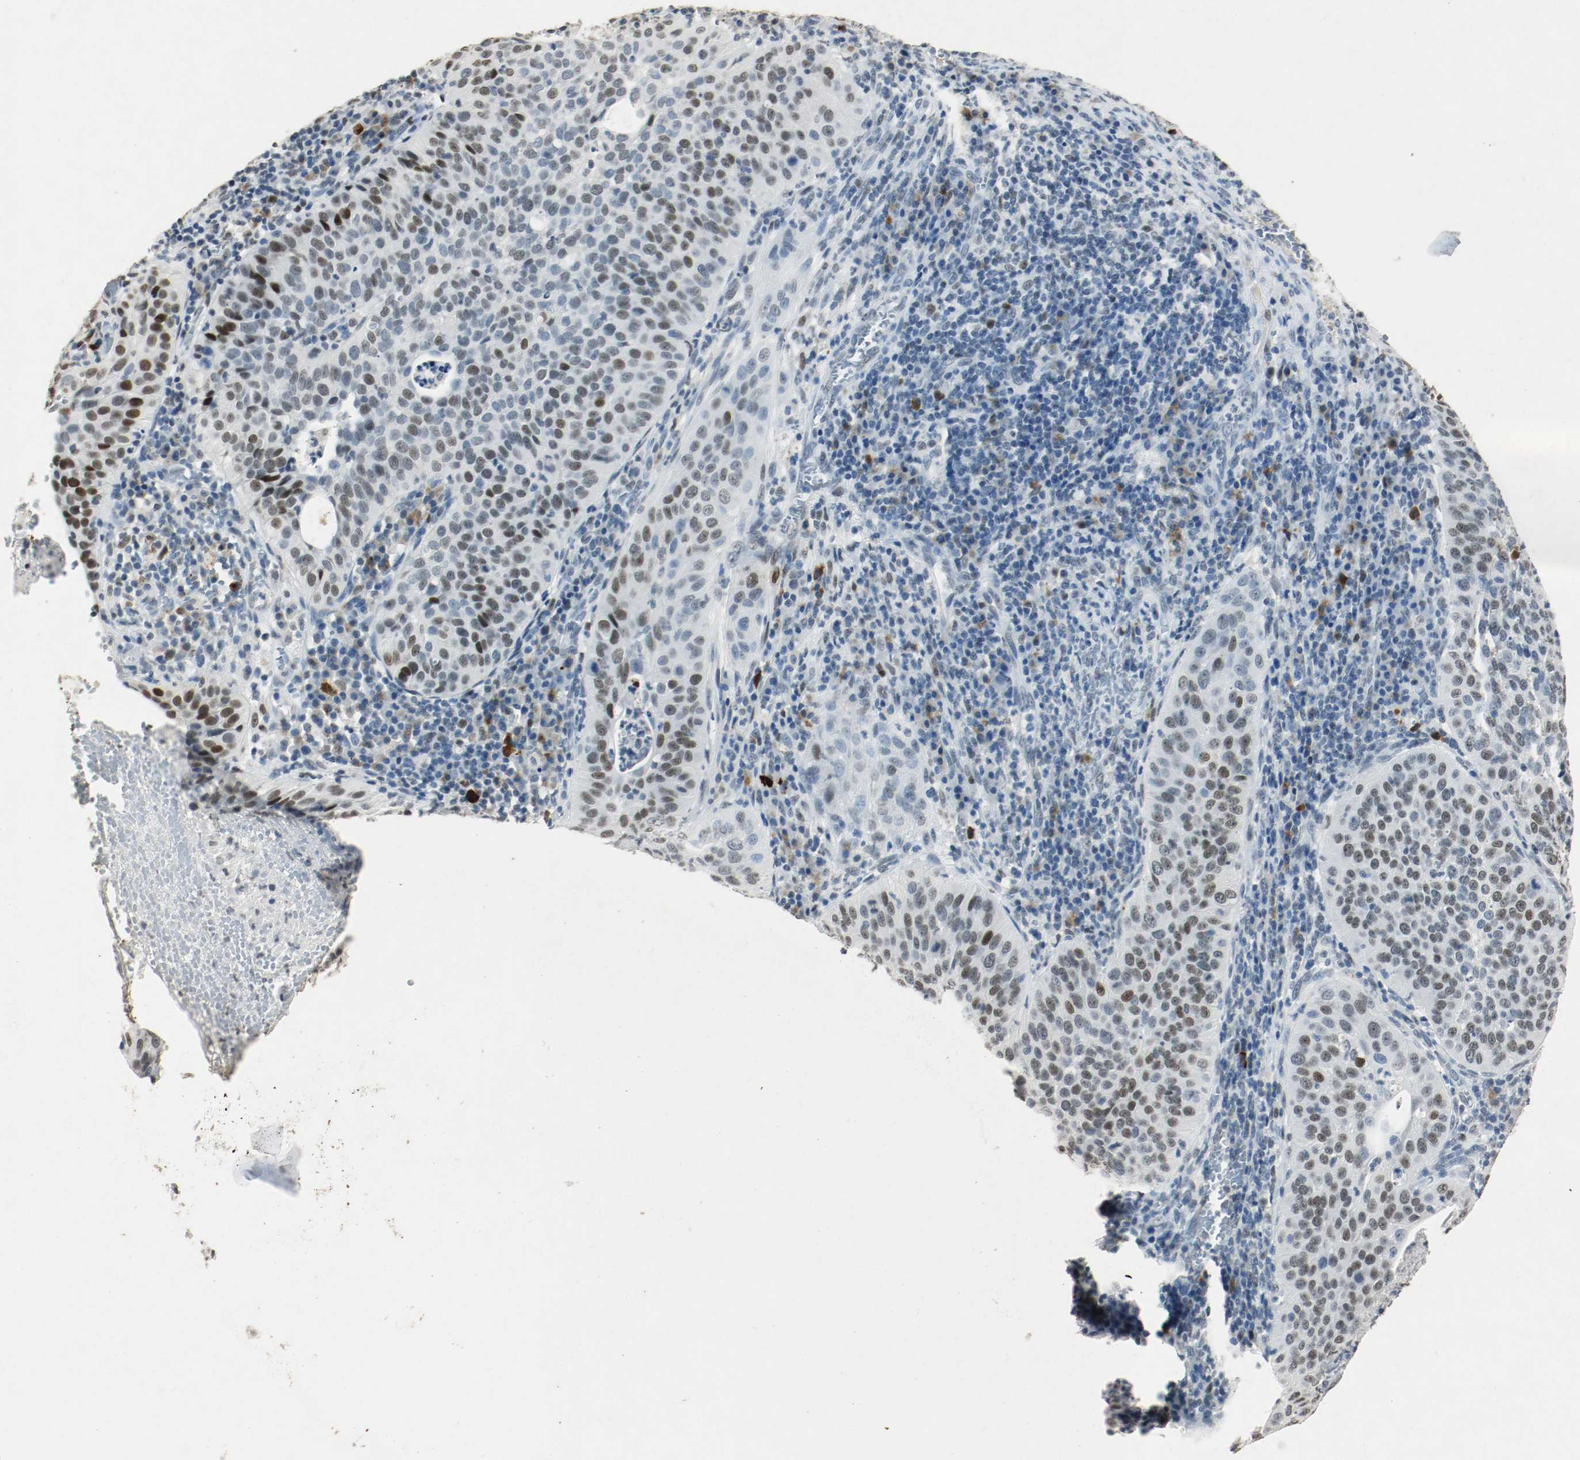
{"staining": {"intensity": "moderate", "quantity": ">75%", "location": "nuclear"}, "tissue": "cervical cancer", "cell_type": "Tumor cells", "image_type": "cancer", "snomed": [{"axis": "morphology", "description": "Squamous cell carcinoma, NOS"}, {"axis": "topography", "description": "Cervix"}], "caption": "A brown stain highlights moderate nuclear positivity of a protein in human cervical cancer (squamous cell carcinoma) tumor cells.", "gene": "DNMT1", "patient": {"sex": "female", "age": 39}}